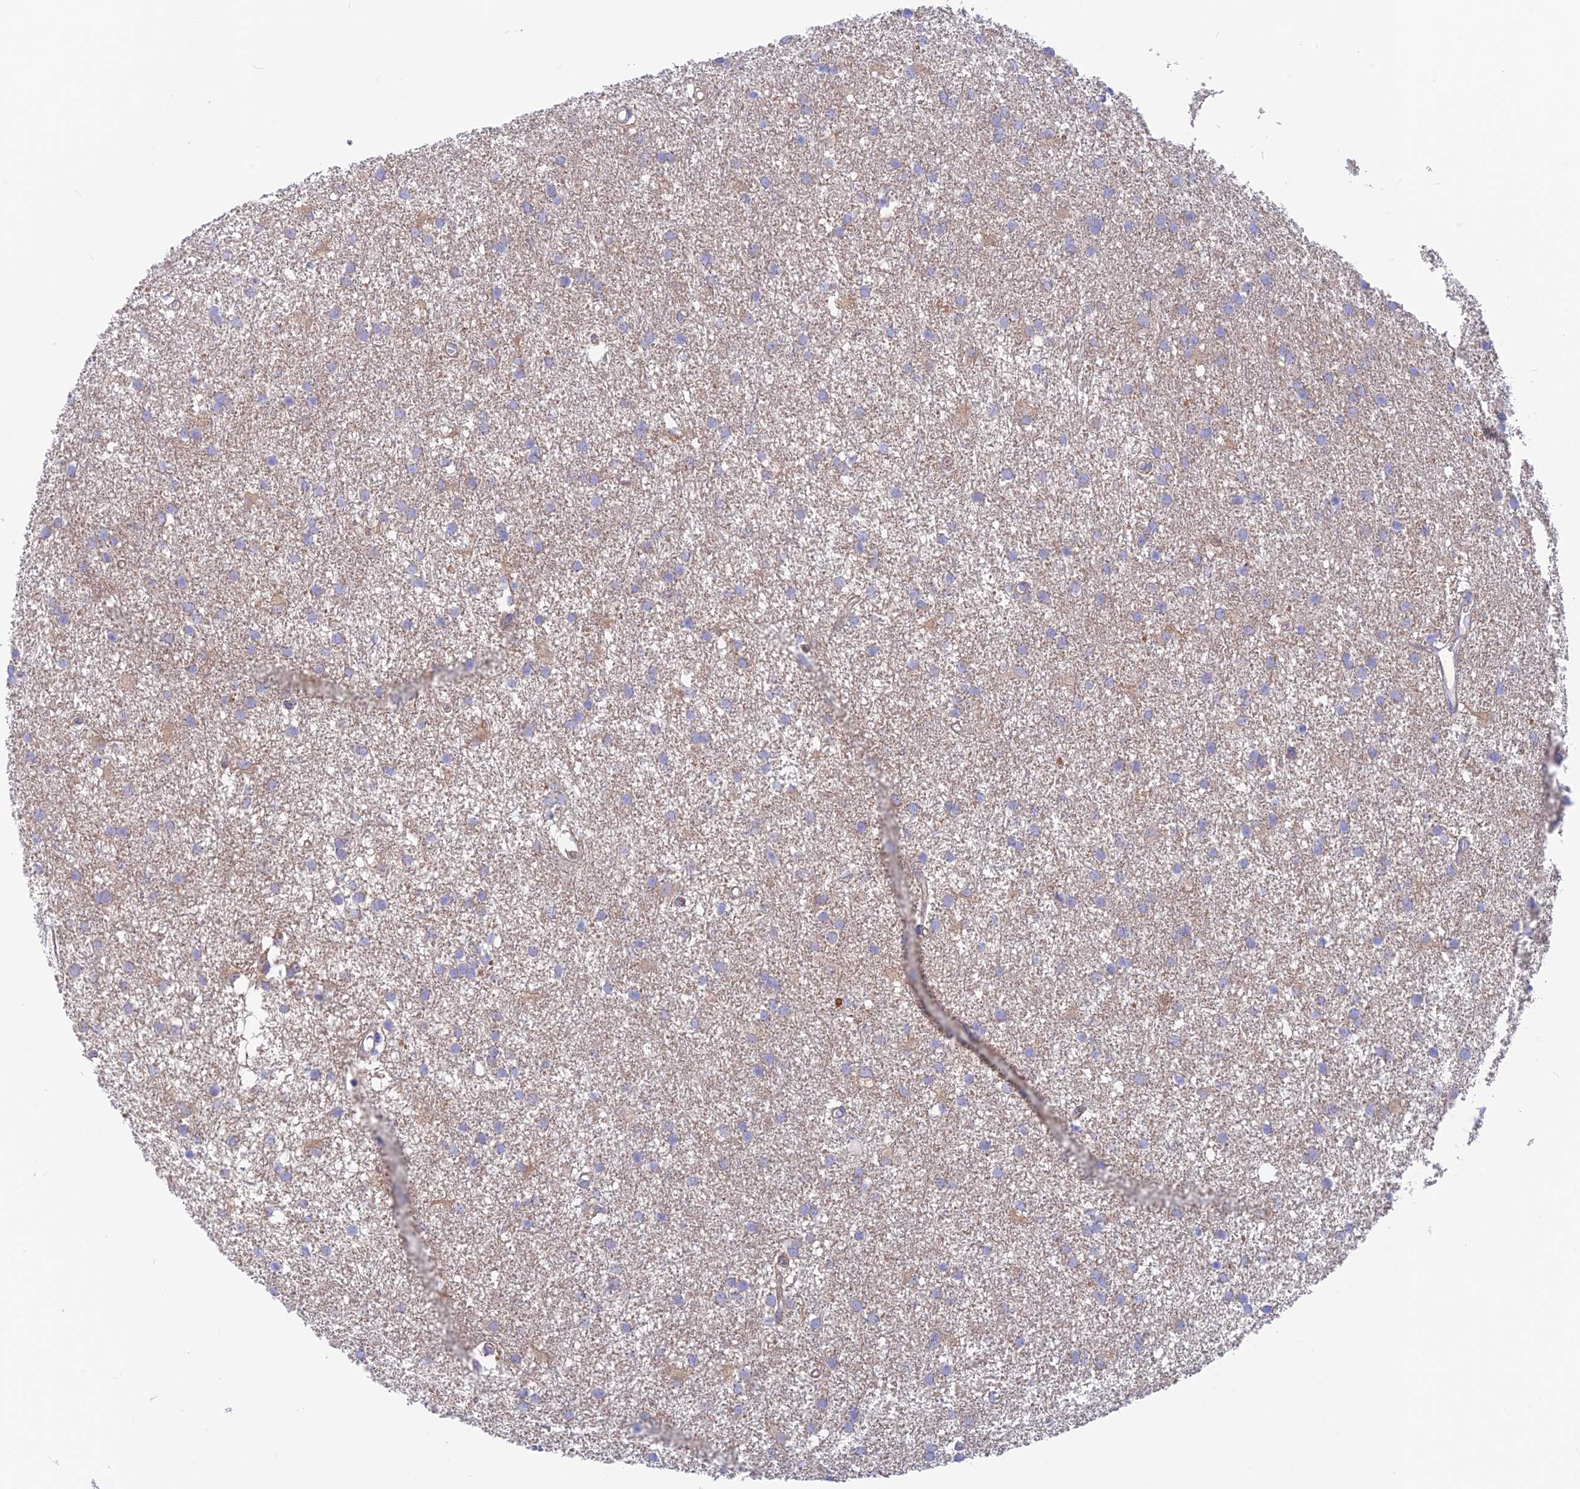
{"staining": {"intensity": "weak", "quantity": "<25%", "location": "cytoplasmic/membranous"}, "tissue": "glioma", "cell_type": "Tumor cells", "image_type": "cancer", "snomed": [{"axis": "morphology", "description": "Glioma, malignant, High grade"}, {"axis": "topography", "description": "Brain"}], "caption": "Malignant high-grade glioma was stained to show a protein in brown. There is no significant staining in tumor cells.", "gene": "LZTFL1", "patient": {"sex": "male", "age": 77}}